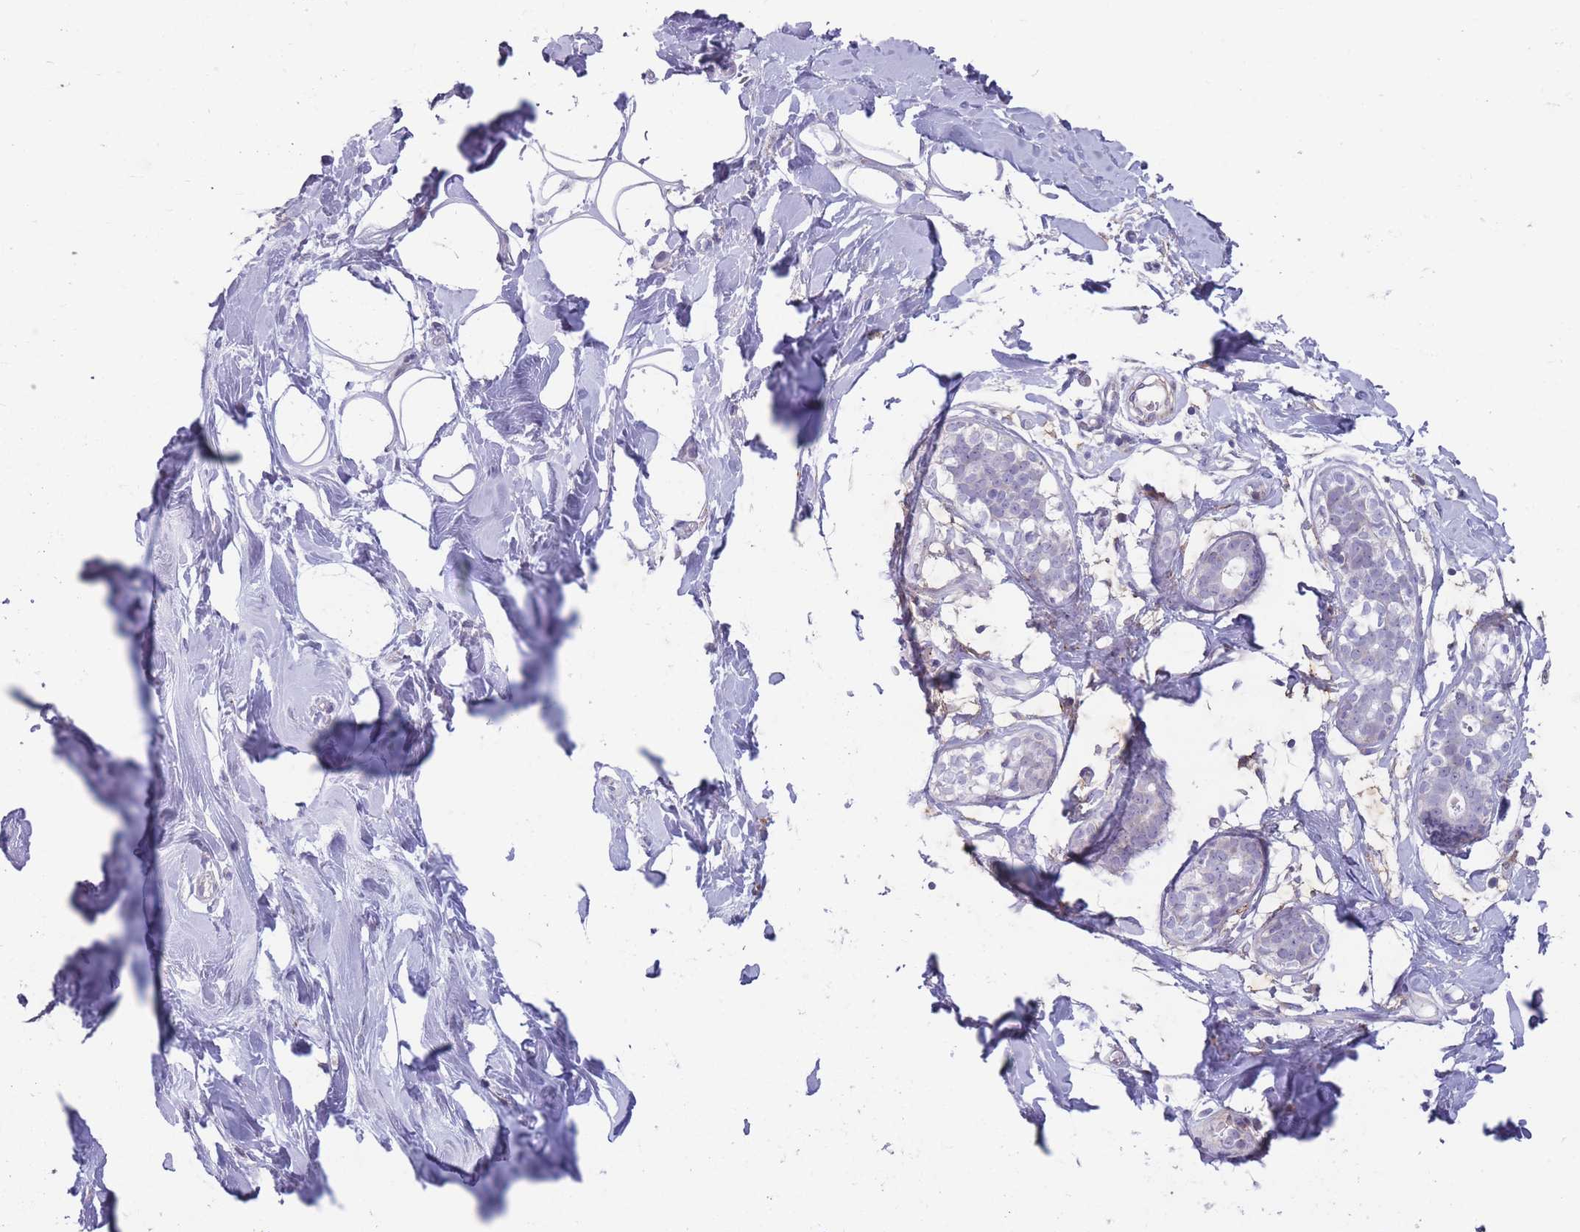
{"staining": {"intensity": "negative", "quantity": "none", "location": "none"}, "tissue": "adipose tissue", "cell_type": "Adipocytes", "image_type": "normal", "snomed": [{"axis": "morphology", "description": "Normal tissue, NOS"}, {"axis": "topography", "description": "Breast"}], "caption": "The micrograph shows no significant staining in adipocytes of adipose tissue. The staining is performed using DAB brown chromogen with nuclei counter-stained in using hematoxylin.", "gene": "PAIP2B", "patient": {"sex": "female", "age": 26}}